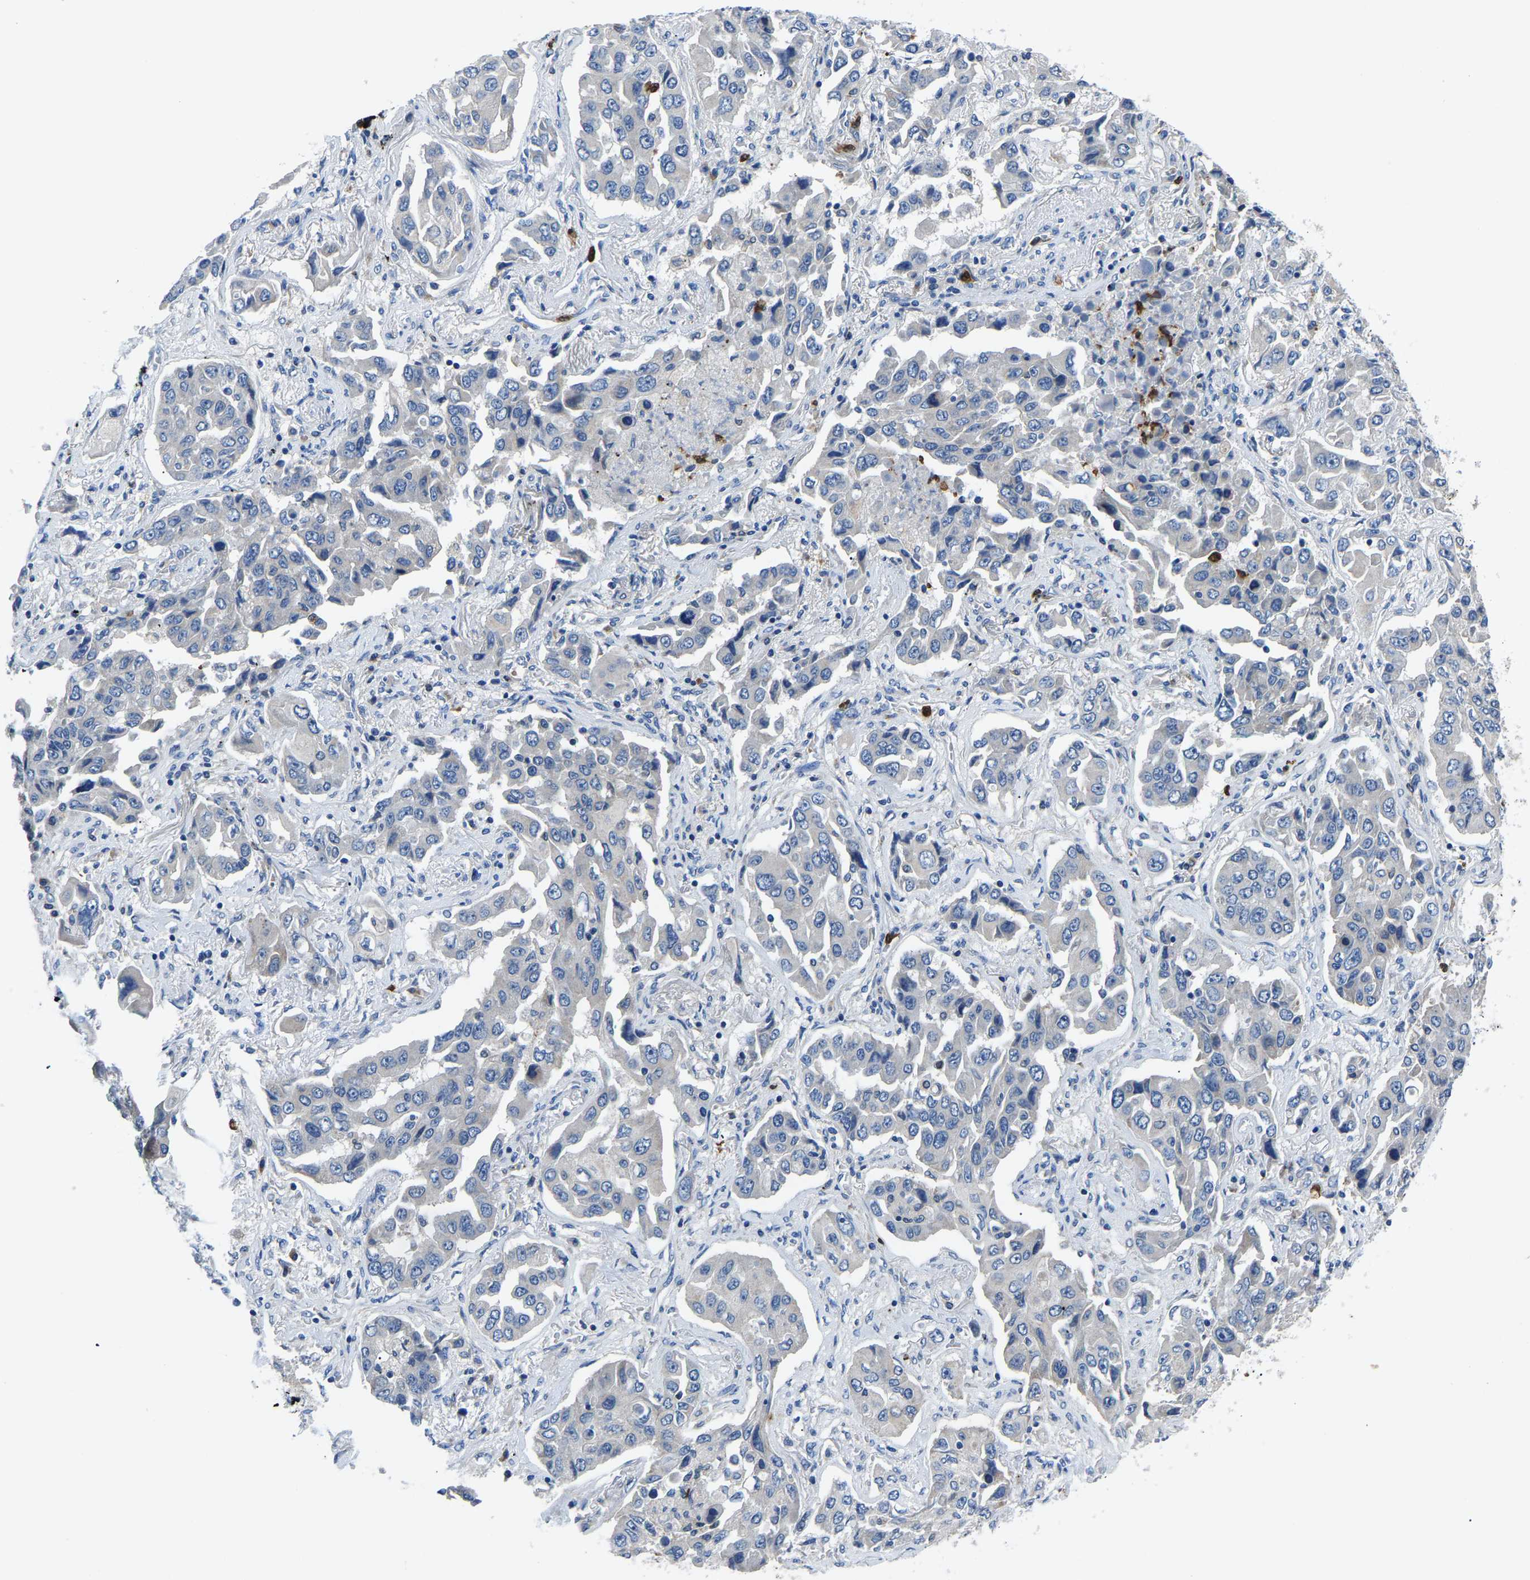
{"staining": {"intensity": "negative", "quantity": "none", "location": "none"}, "tissue": "lung cancer", "cell_type": "Tumor cells", "image_type": "cancer", "snomed": [{"axis": "morphology", "description": "Adenocarcinoma, NOS"}, {"axis": "topography", "description": "Lung"}], "caption": "Lung cancer (adenocarcinoma) stained for a protein using immunohistochemistry displays no expression tumor cells.", "gene": "TOR1B", "patient": {"sex": "female", "age": 65}}